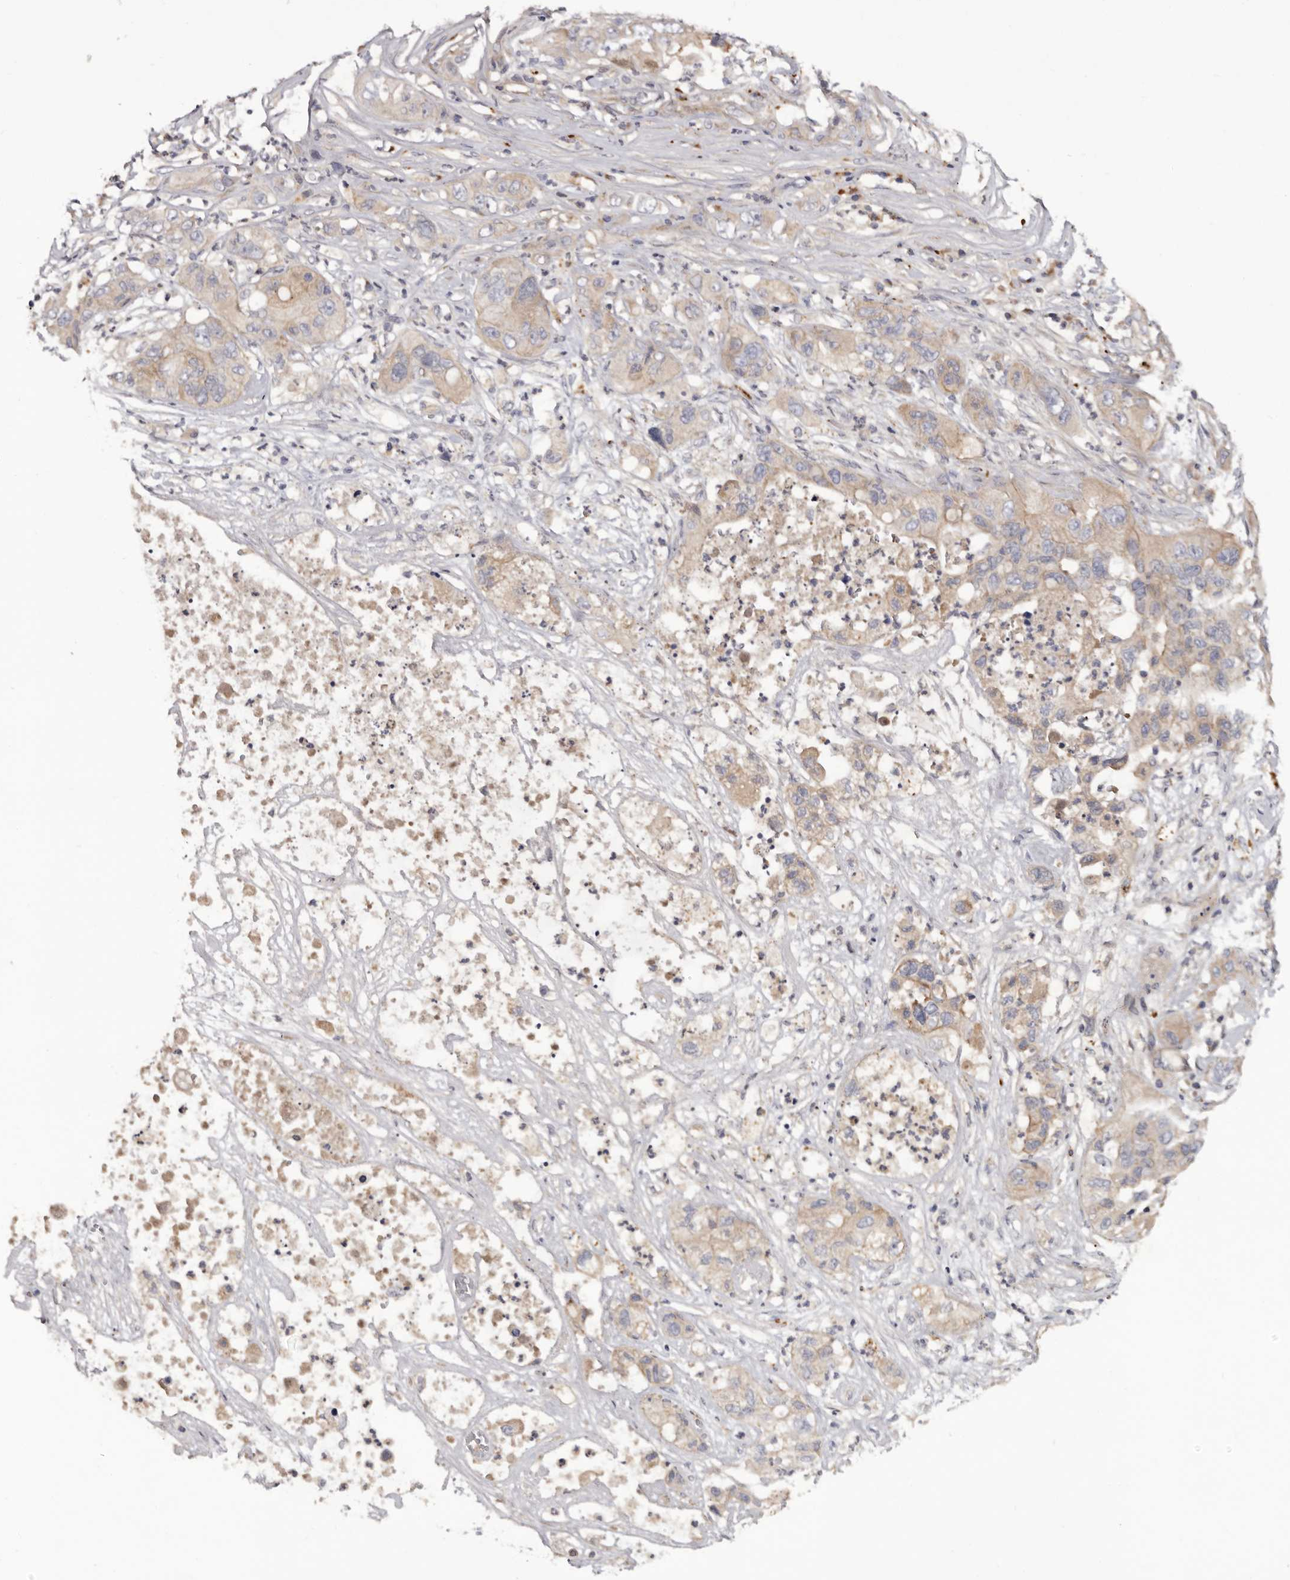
{"staining": {"intensity": "weak", "quantity": ">75%", "location": "cytoplasmic/membranous"}, "tissue": "pancreatic cancer", "cell_type": "Tumor cells", "image_type": "cancer", "snomed": [{"axis": "morphology", "description": "Adenocarcinoma, NOS"}, {"axis": "topography", "description": "Pancreas"}], "caption": "This histopathology image exhibits immunohistochemistry staining of human adenocarcinoma (pancreatic), with low weak cytoplasmic/membranous expression in approximately >75% of tumor cells.", "gene": "INKA2", "patient": {"sex": "female", "age": 78}}